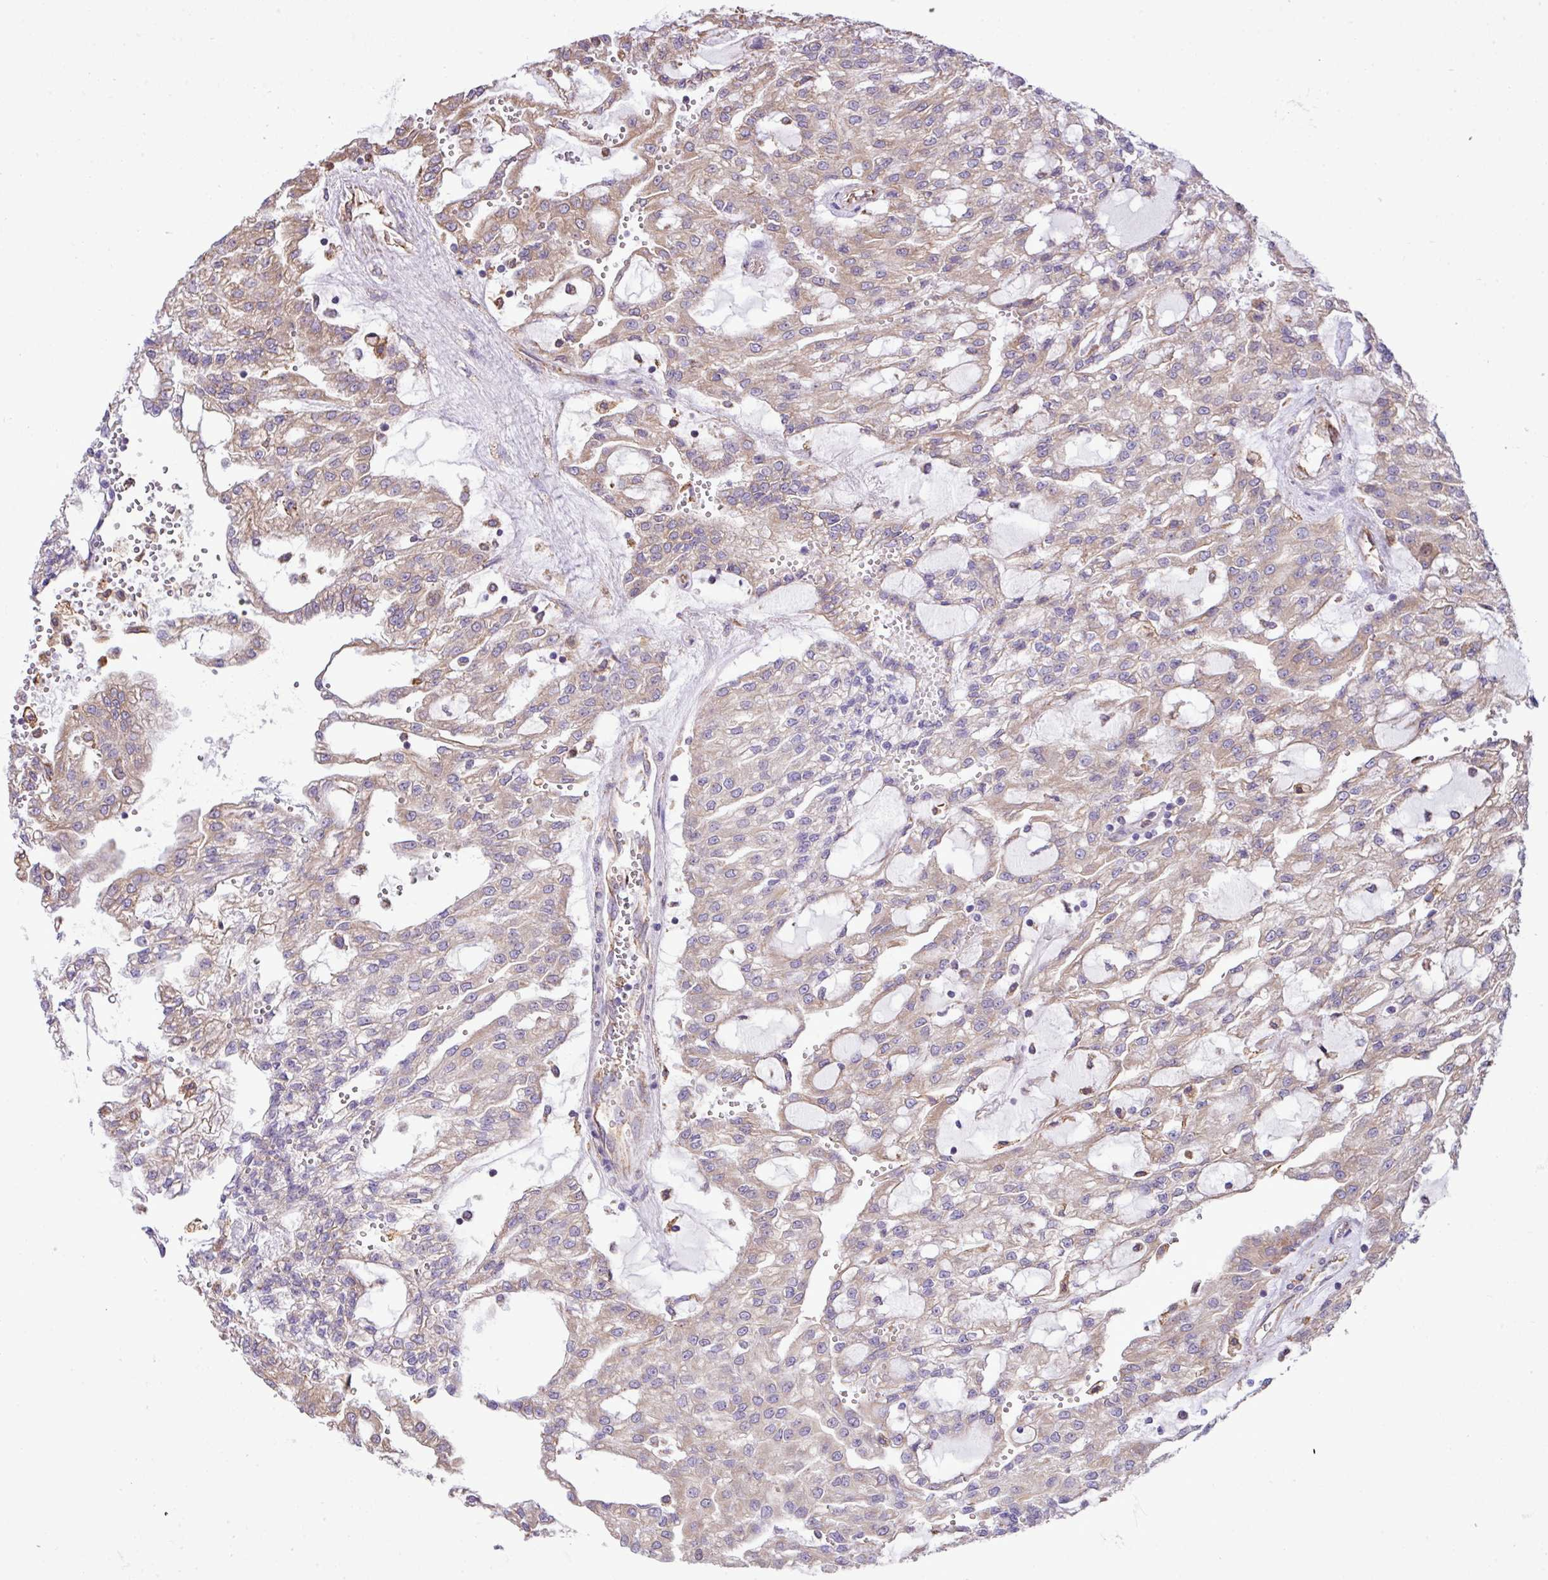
{"staining": {"intensity": "weak", "quantity": "25%-75%", "location": "cytoplasmic/membranous"}, "tissue": "renal cancer", "cell_type": "Tumor cells", "image_type": "cancer", "snomed": [{"axis": "morphology", "description": "Adenocarcinoma, NOS"}, {"axis": "topography", "description": "Kidney"}], "caption": "There is low levels of weak cytoplasmic/membranous expression in tumor cells of adenocarcinoma (renal), as demonstrated by immunohistochemical staining (brown color).", "gene": "ZSCAN5A", "patient": {"sex": "male", "age": 63}}